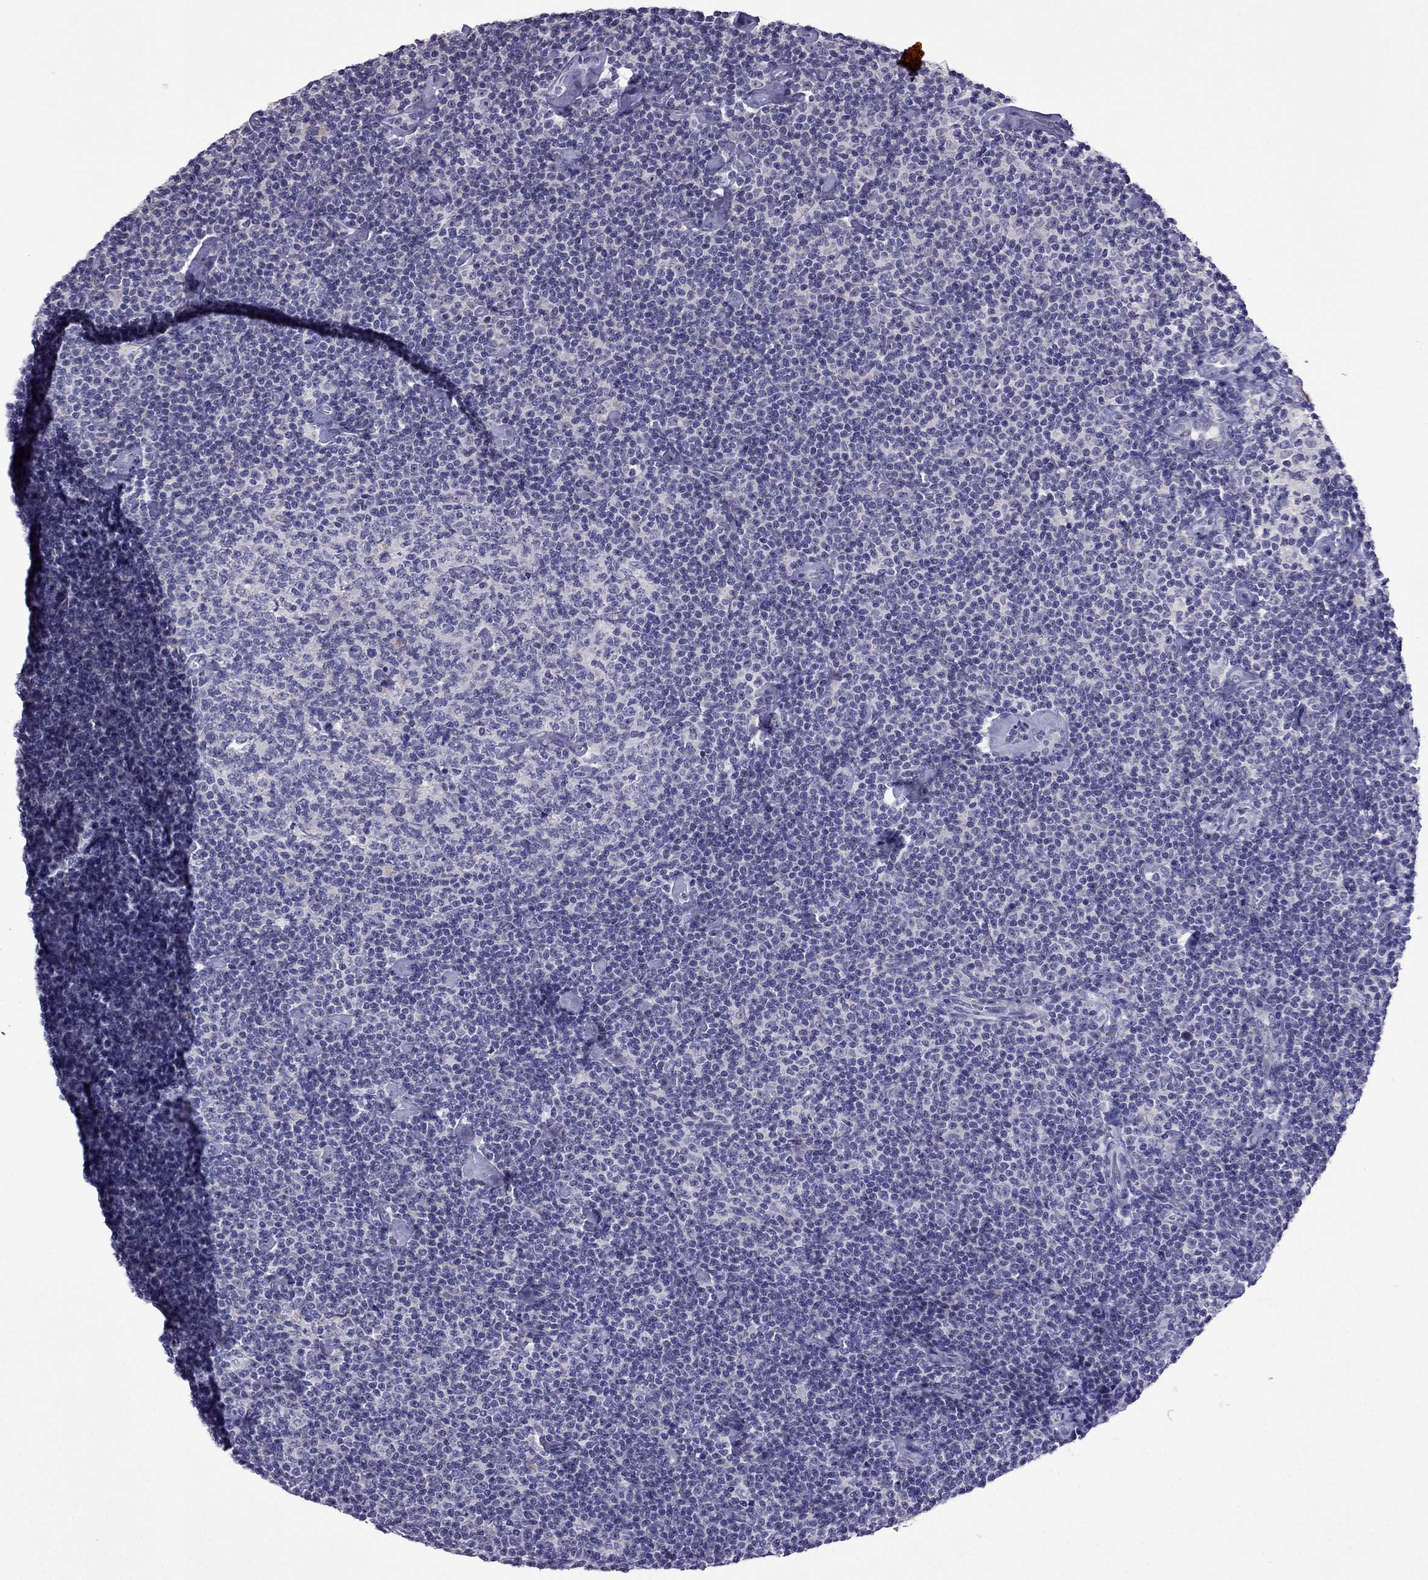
{"staining": {"intensity": "negative", "quantity": "none", "location": "none"}, "tissue": "lymphoma", "cell_type": "Tumor cells", "image_type": "cancer", "snomed": [{"axis": "morphology", "description": "Malignant lymphoma, non-Hodgkin's type, Low grade"}, {"axis": "topography", "description": "Lymph node"}], "caption": "An immunohistochemistry (IHC) image of lymphoma is shown. There is no staining in tumor cells of lymphoma.", "gene": "SPTBN4", "patient": {"sex": "male", "age": 81}}